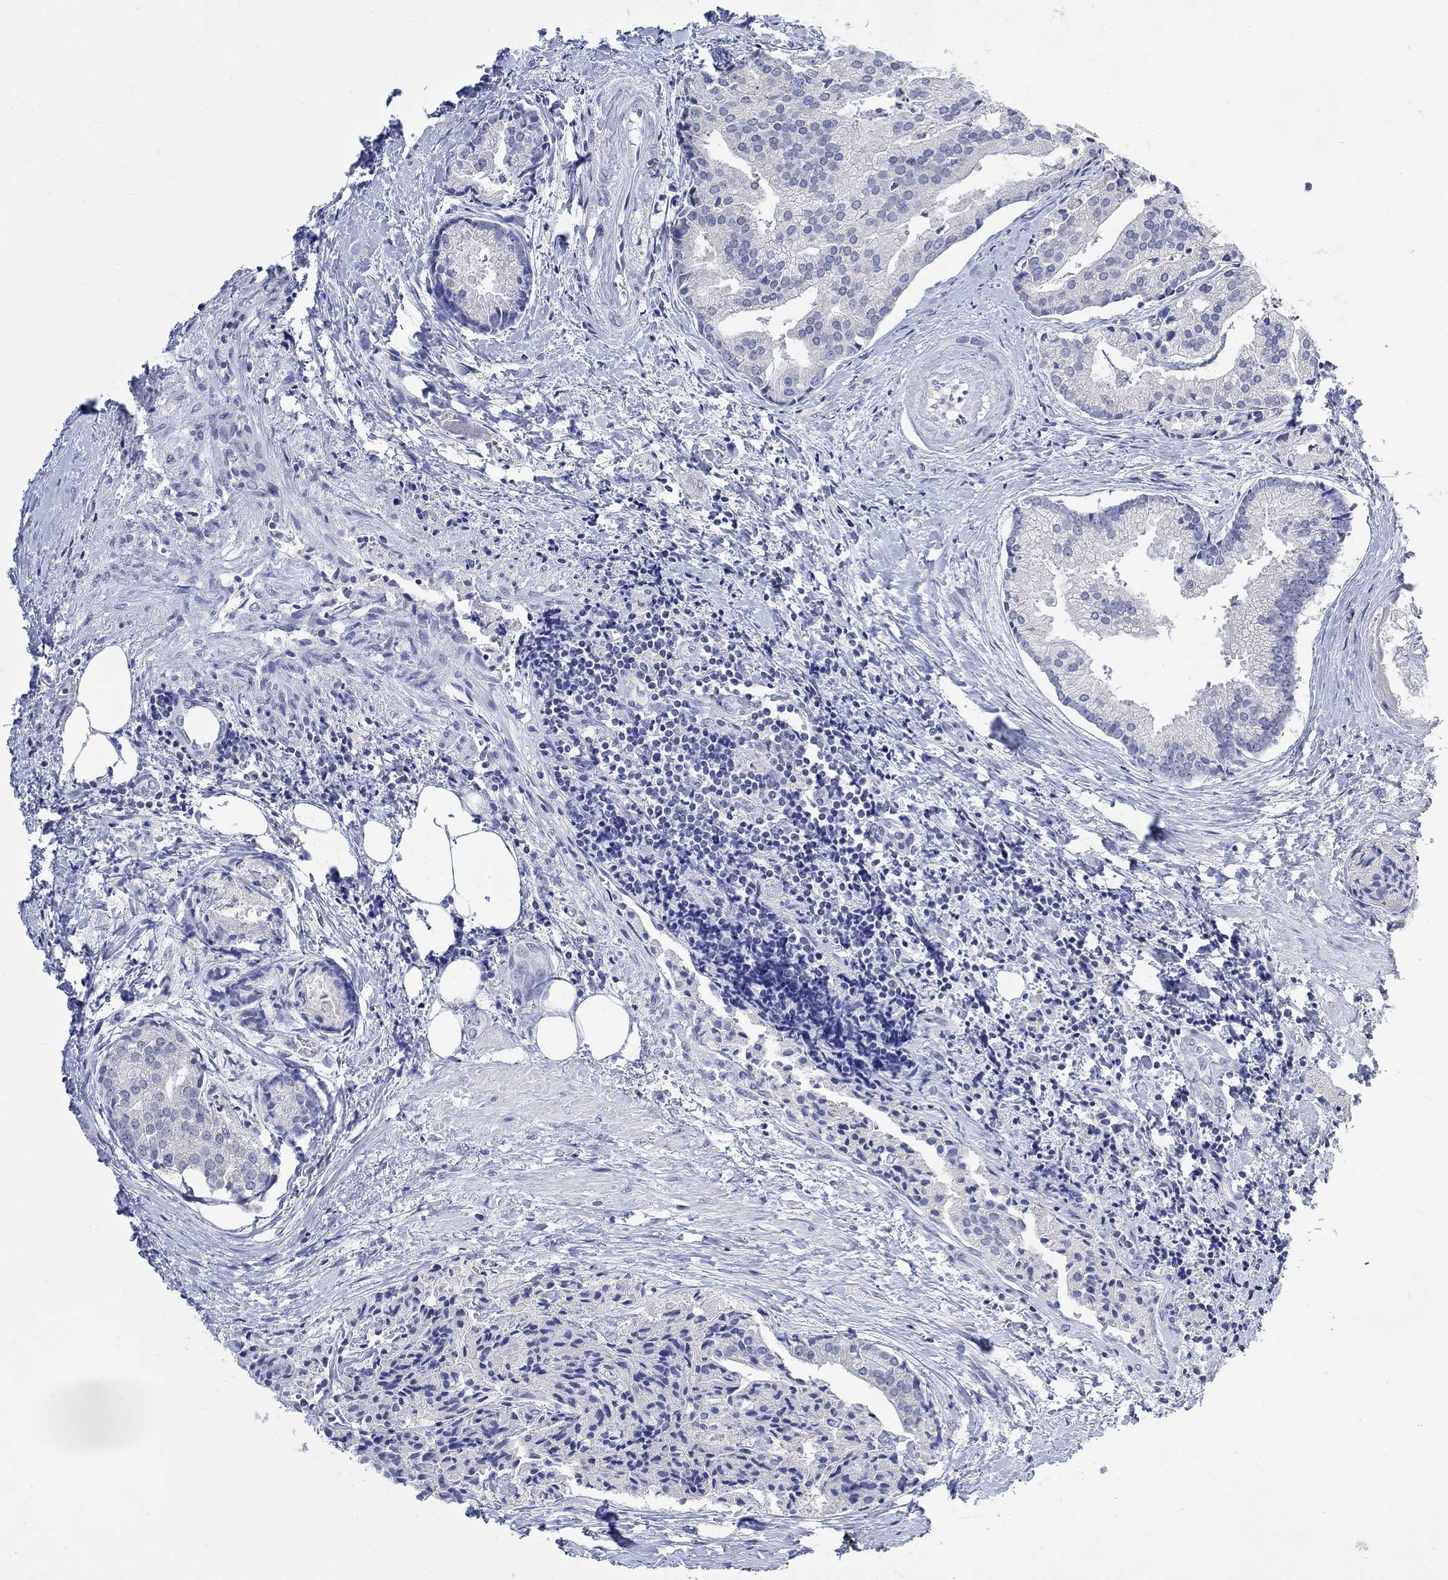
{"staining": {"intensity": "negative", "quantity": "none", "location": "none"}, "tissue": "prostate cancer", "cell_type": "Tumor cells", "image_type": "cancer", "snomed": [{"axis": "morphology", "description": "Adenocarcinoma, NOS"}, {"axis": "topography", "description": "Prostate and seminal vesicle, NOS"}, {"axis": "topography", "description": "Prostate"}], "caption": "An image of prostate cancer stained for a protein reveals no brown staining in tumor cells.", "gene": "FBP2", "patient": {"sex": "male", "age": 44}}